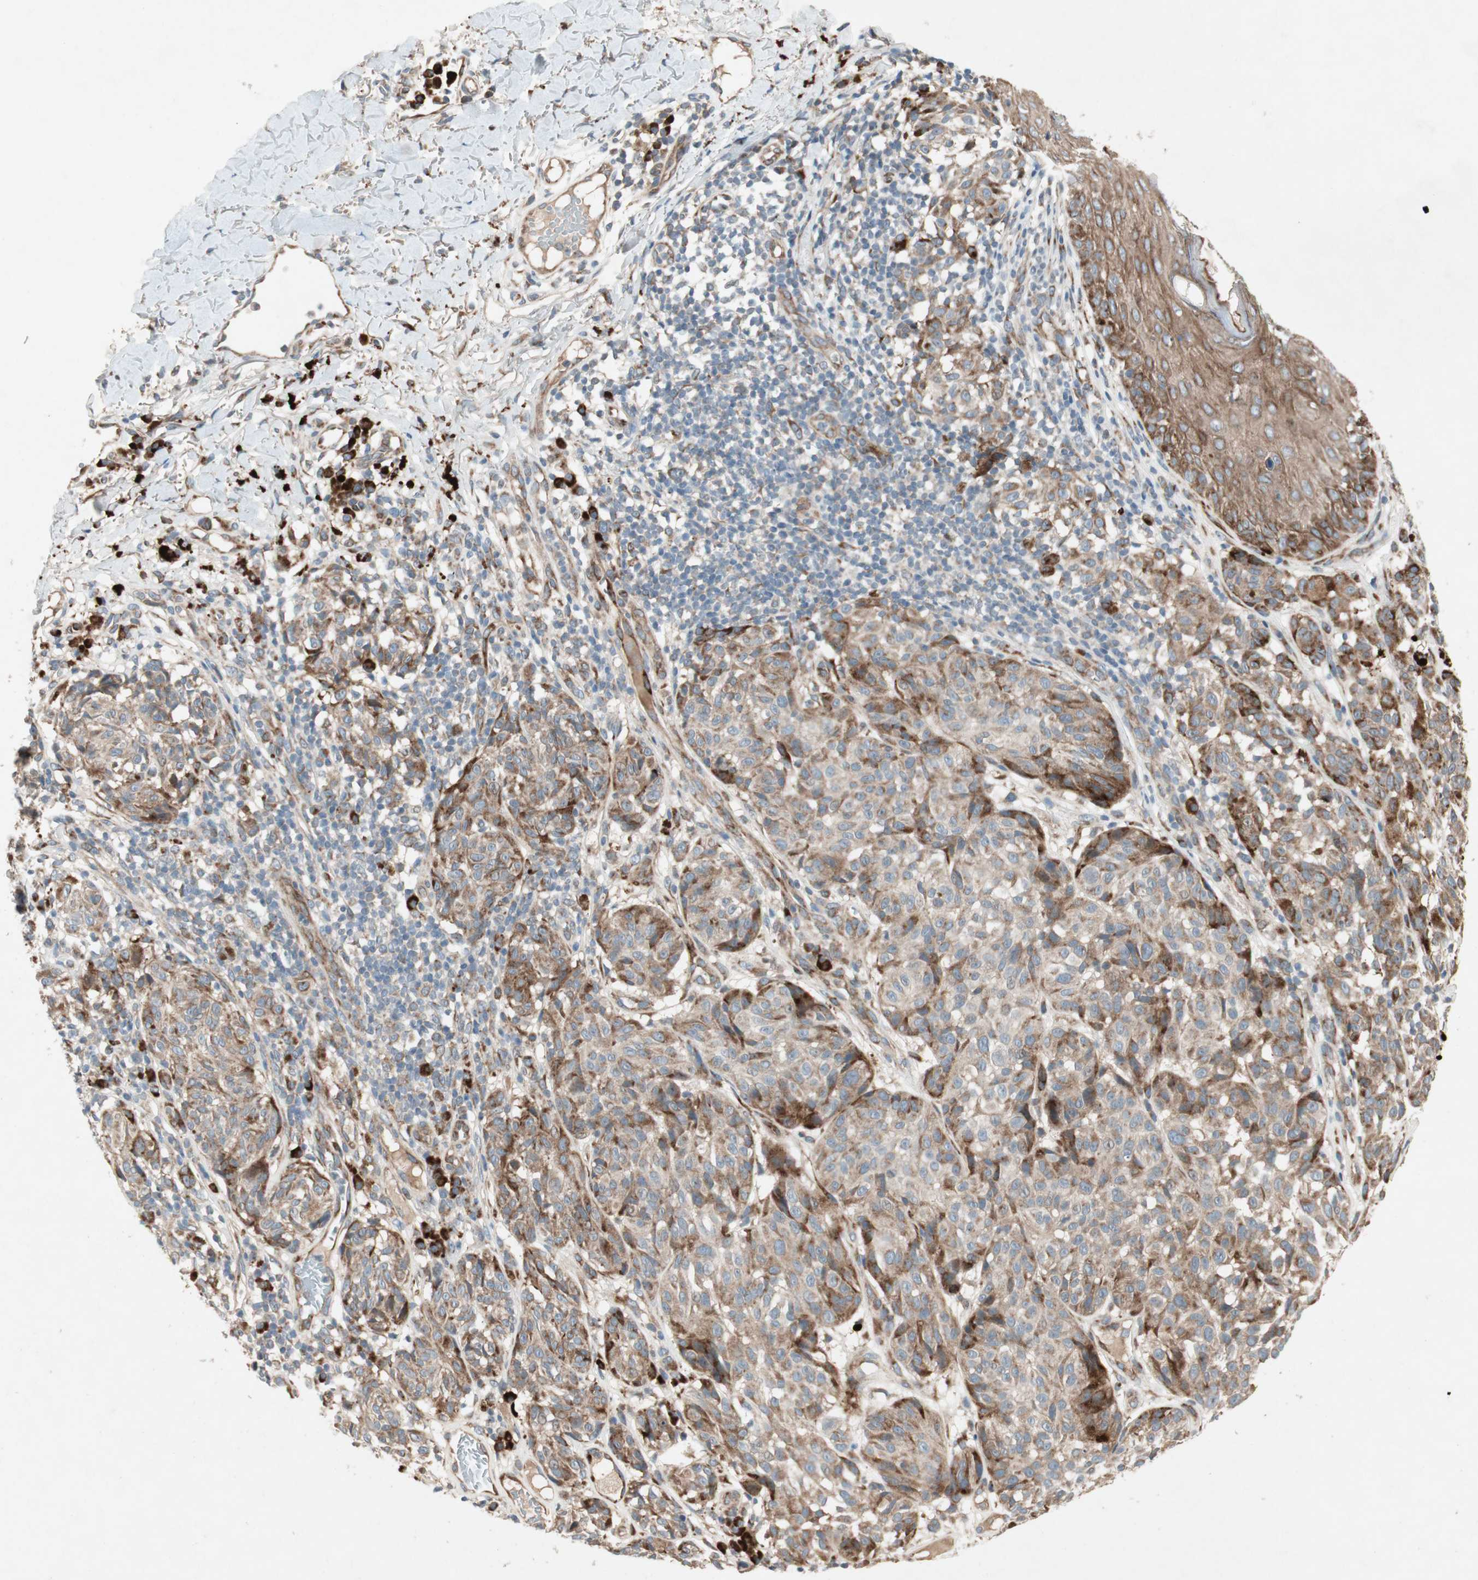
{"staining": {"intensity": "strong", "quantity": ">75%", "location": "cytoplasmic/membranous"}, "tissue": "melanoma", "cell_type": "Tumor cells", "image_type": "cancer", "snomed": [{"axis": "morphology", "description": "Malignant melanoma, NOS"}, {"axis": "topography", "description": "Skin"}], "caption": "A brown stain highlights strong cytoplasmic/membranous staining of a protein in malignant melanoma tumor cells.", "gene": "APOO", "patient": {"sex": "female", "age": 46}}